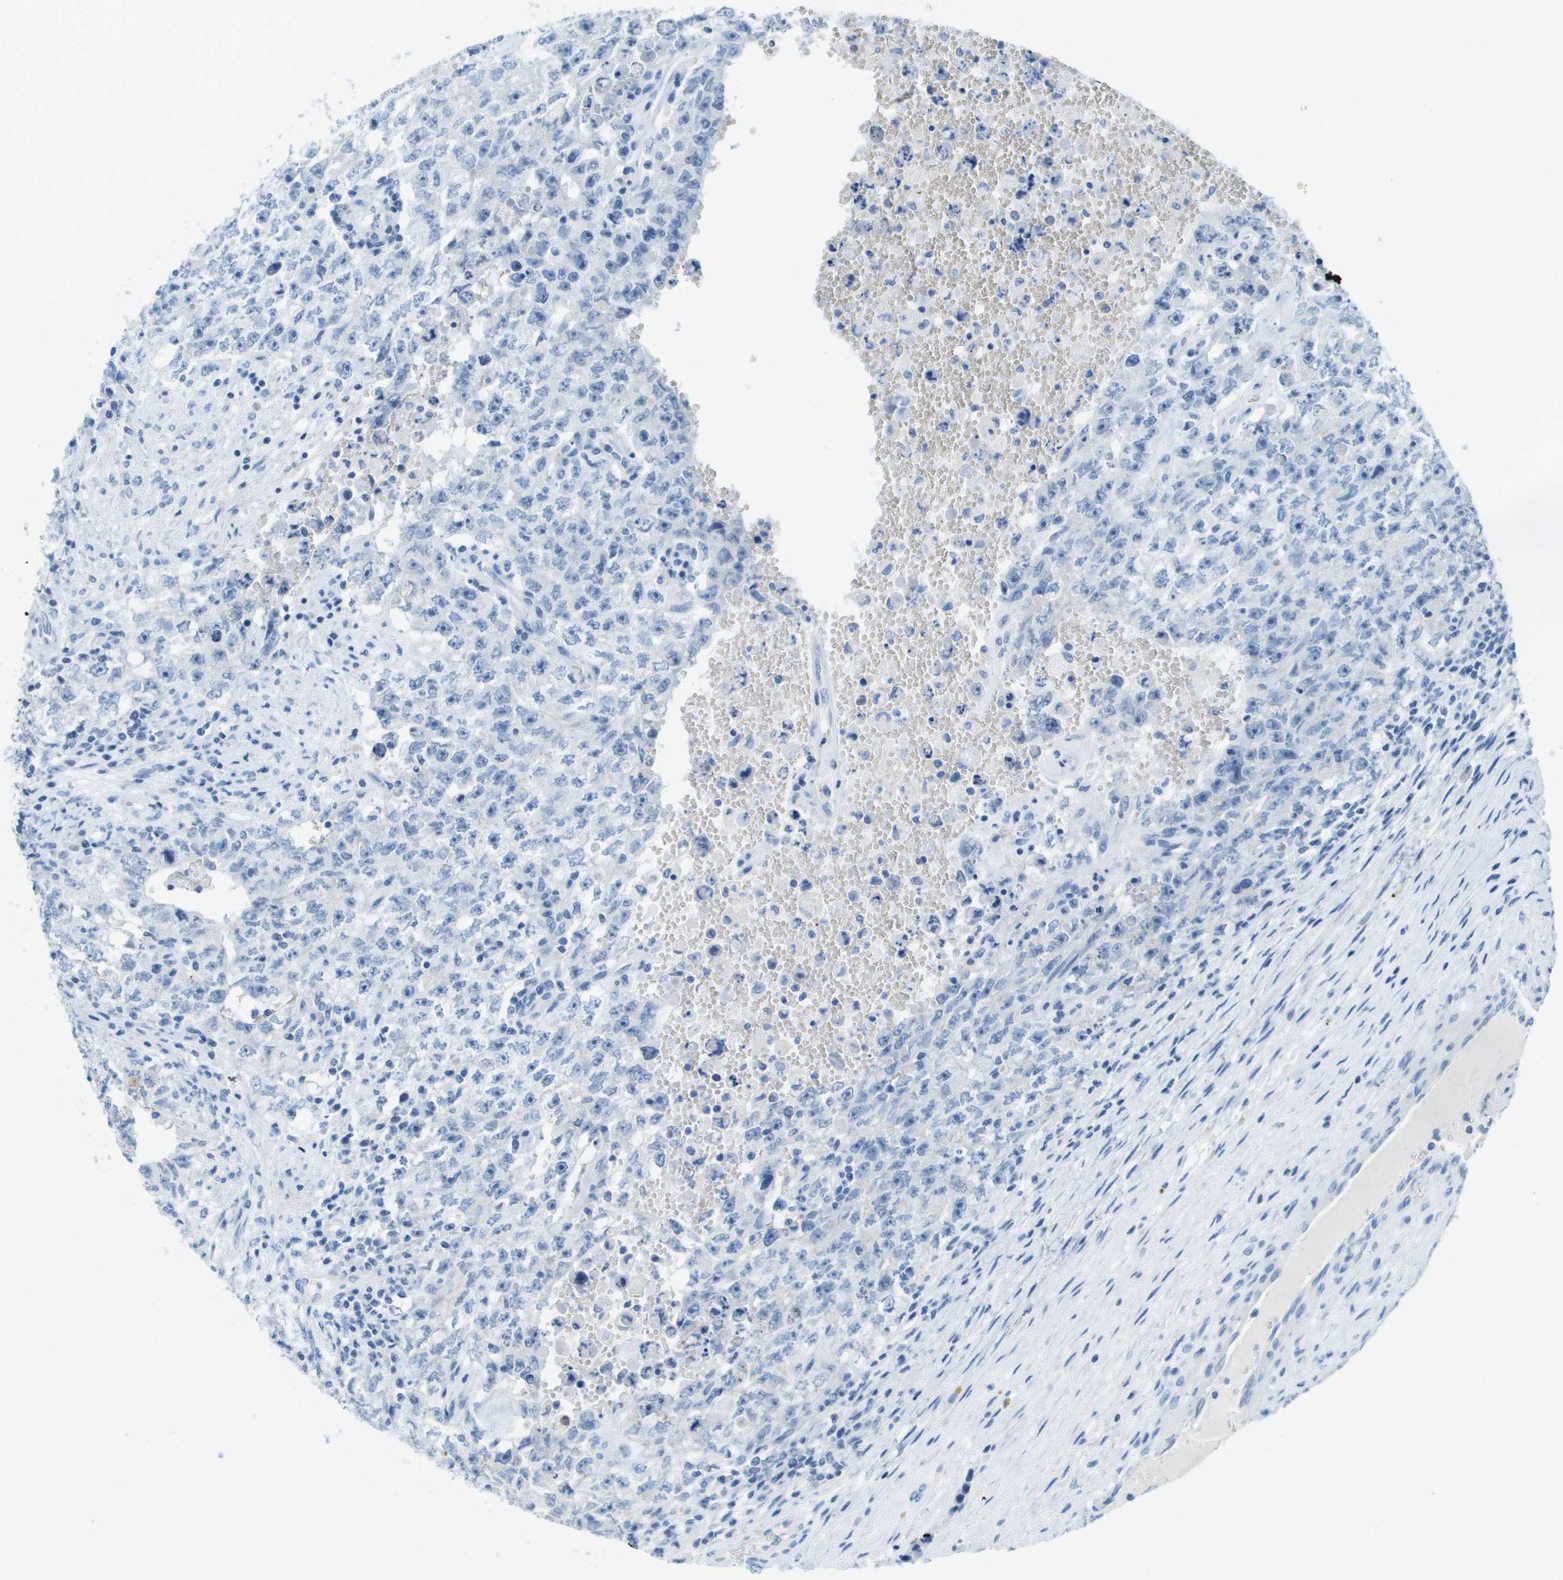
{"staining": {"intensity": "negative", "quantity": "none", "location": "none"}, "tissue": "testis cancer", "cell_type": "Tumor cells", "image_type": "cancer", "snomed": [{"axis": "morphology", "description": "Carcinoma, Embryonal, NOS"}, {"axis": "topography", "description": "Testis"}], "caption": "This is an IHC micrograph of testis cancer. There is no staining in tumor cells.", "gene": "CDHR2", "patient": {"sex": "male", "age": 26}}